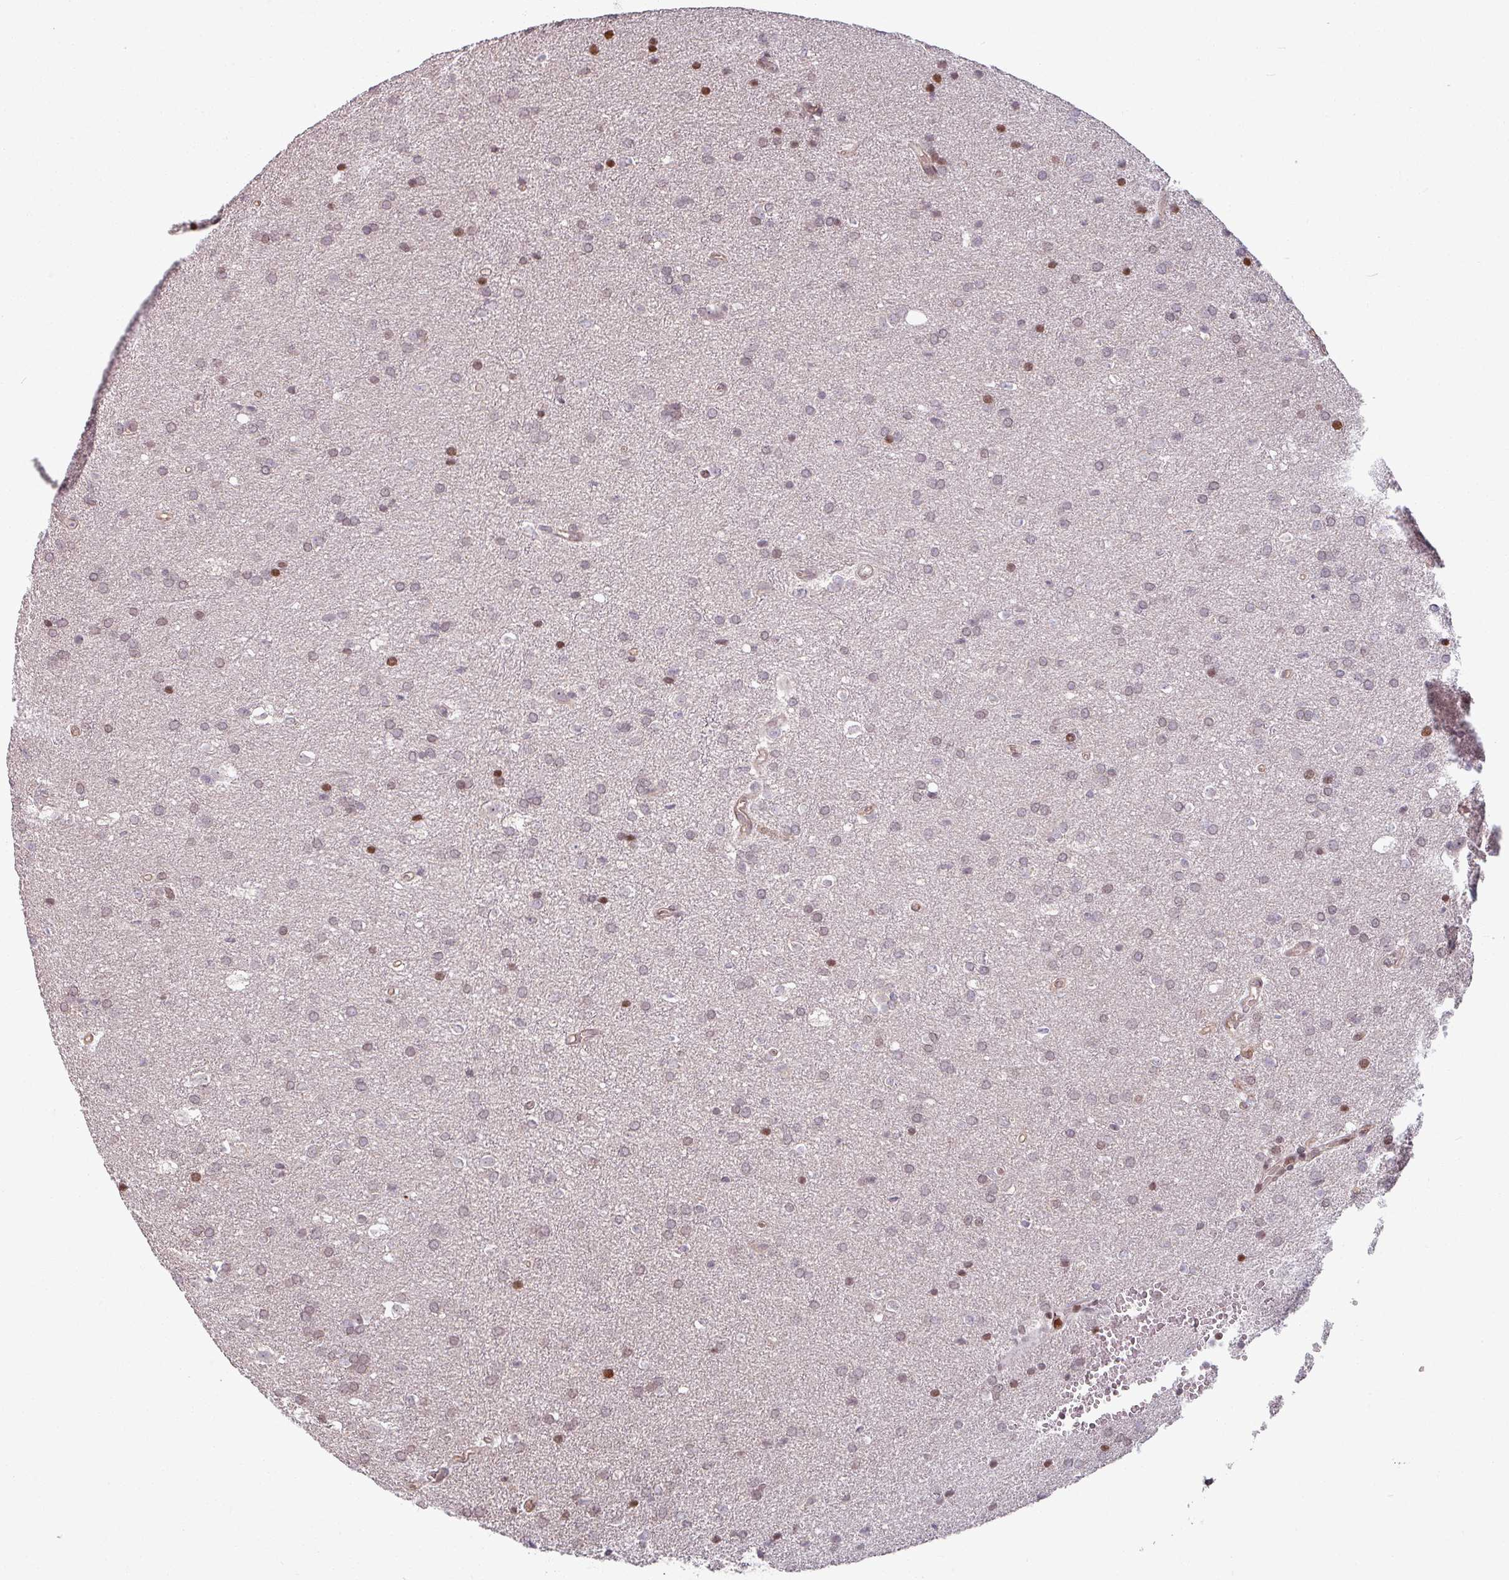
{"staining": {"intensity": "weak", "quantity": "25%-75%", "location": "nuclear"}, "tissue": "glioma", "cell_type": "Tumor cells", "image_type": "cancer", "snomed": [{"axis": "morphology", "description": "Glioma, malignant, Low grade"}, {"axis": "topography", "description": "Brain"}], "caption": "This image displays immunohistochemistry staining of human glioma, with low weak nuclear positivity in about 25%-75% of tumor cells.", "gene": "NCOR1", "patient": {"sex": "female", "age": 34}}